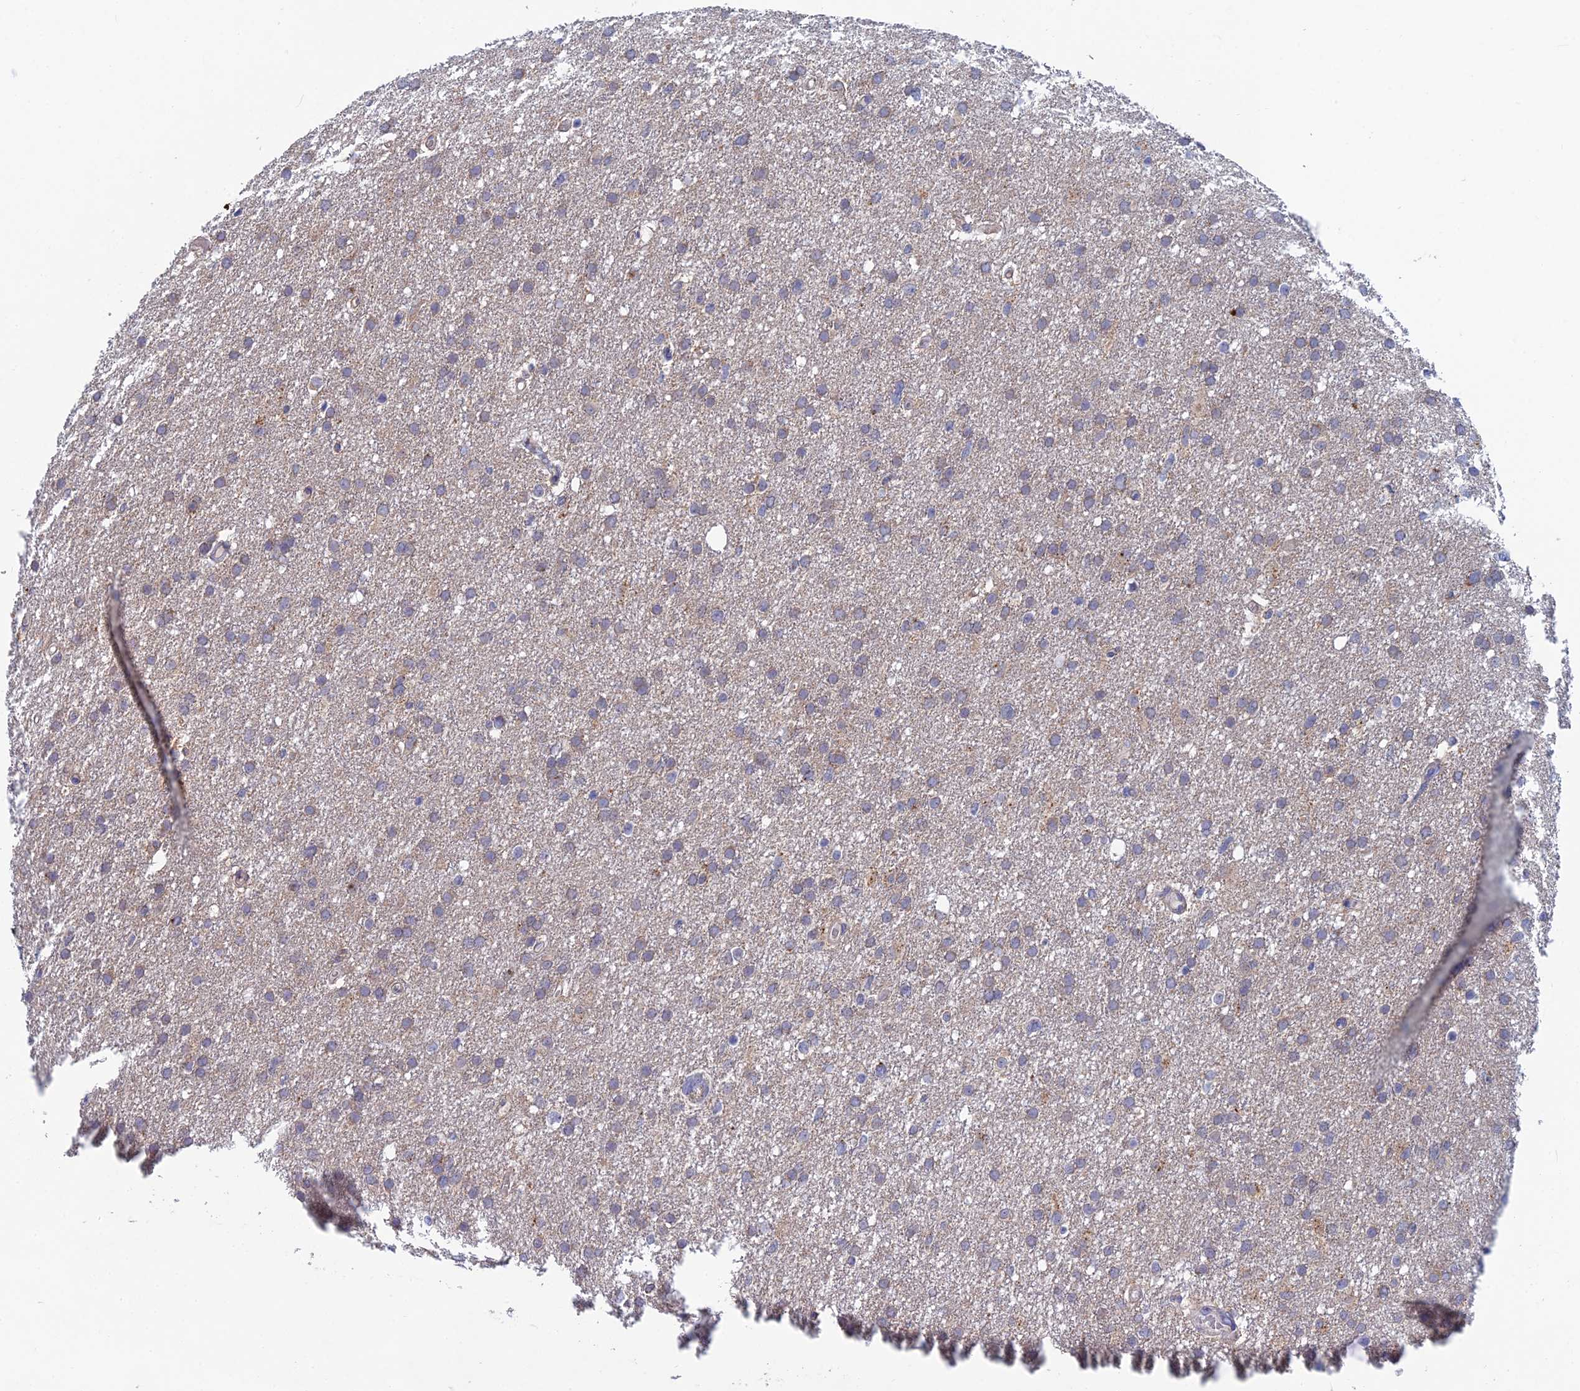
{"staining": {"intensity": "weak", "quantity": "<25%", "location": "cytoplasmic/membranous"}, "tissue": "glioma", "cell_type": "Tumor cells", "image_type": "cancer", "snomed": [{"axis": "morphology", "description": "Glioma, malignant, High grade"}, {"axis": "topography", "description": "Cerebral cortex"}], "caption": "Tumor cells are negative for protein expression in human glioma.", "gene": "GIPC1", "patient": {"sex": "female", "age": 36}}